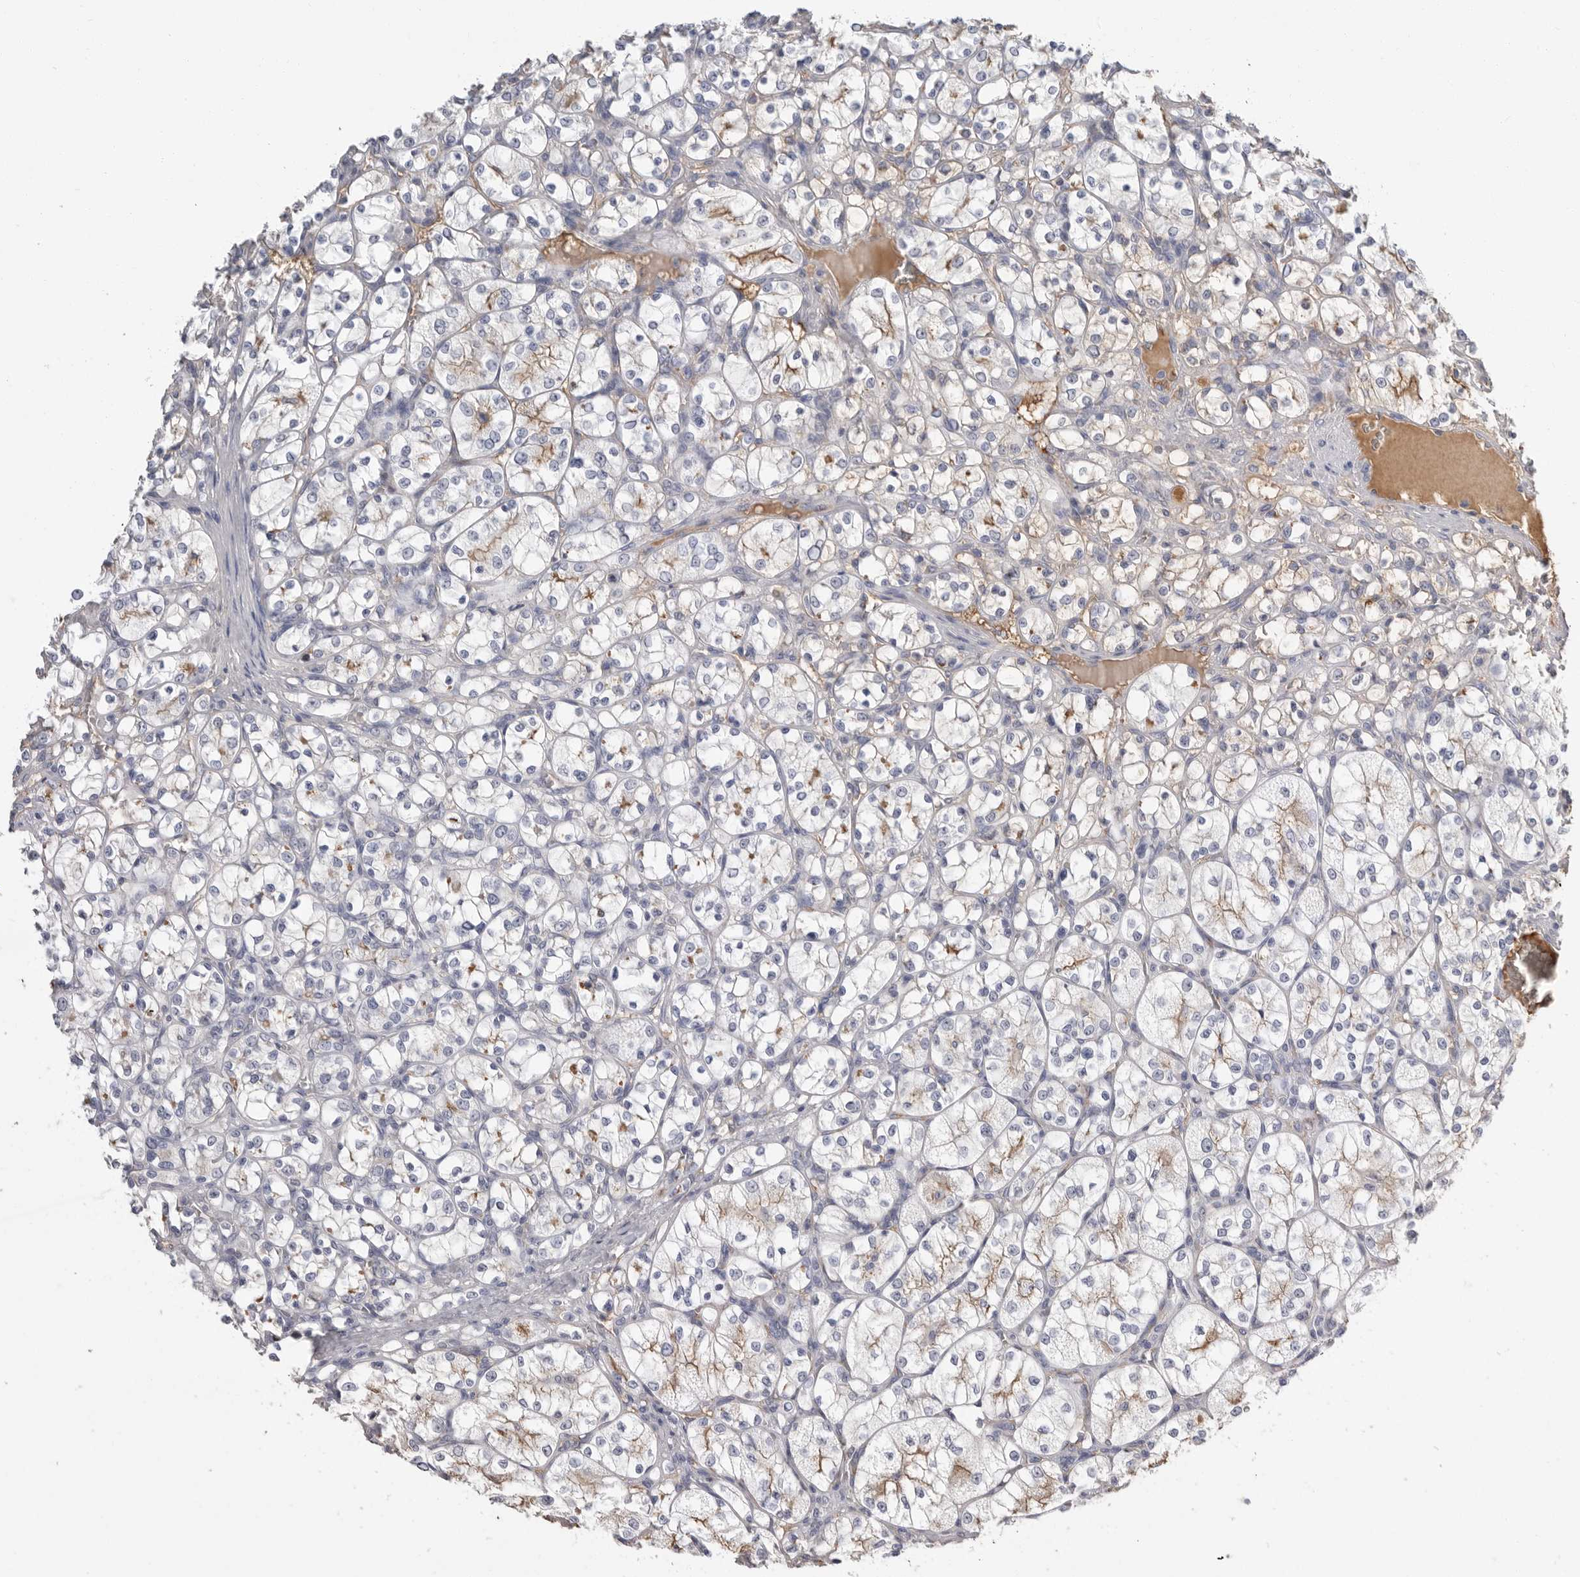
{"staining": {"intensity": "negative", "quantity": "none", "location": "none"}, "tissue": "renal cancer", "cell_type": "Tumor cells", "image_type": "cancer", "snomed": [{"axis": "morphology", "description": "Adenocarcinoma, NOS"}, {"axis": "topography", "description": "Kidney"}], "caption": "IHC photomicrograph of renal cancer (adenocarcinoma) stained for a protein (brown), which exhibits no expression in tumor cells.", "gene": "APOA2", "patient": {"sex": "female", "age": 69}}